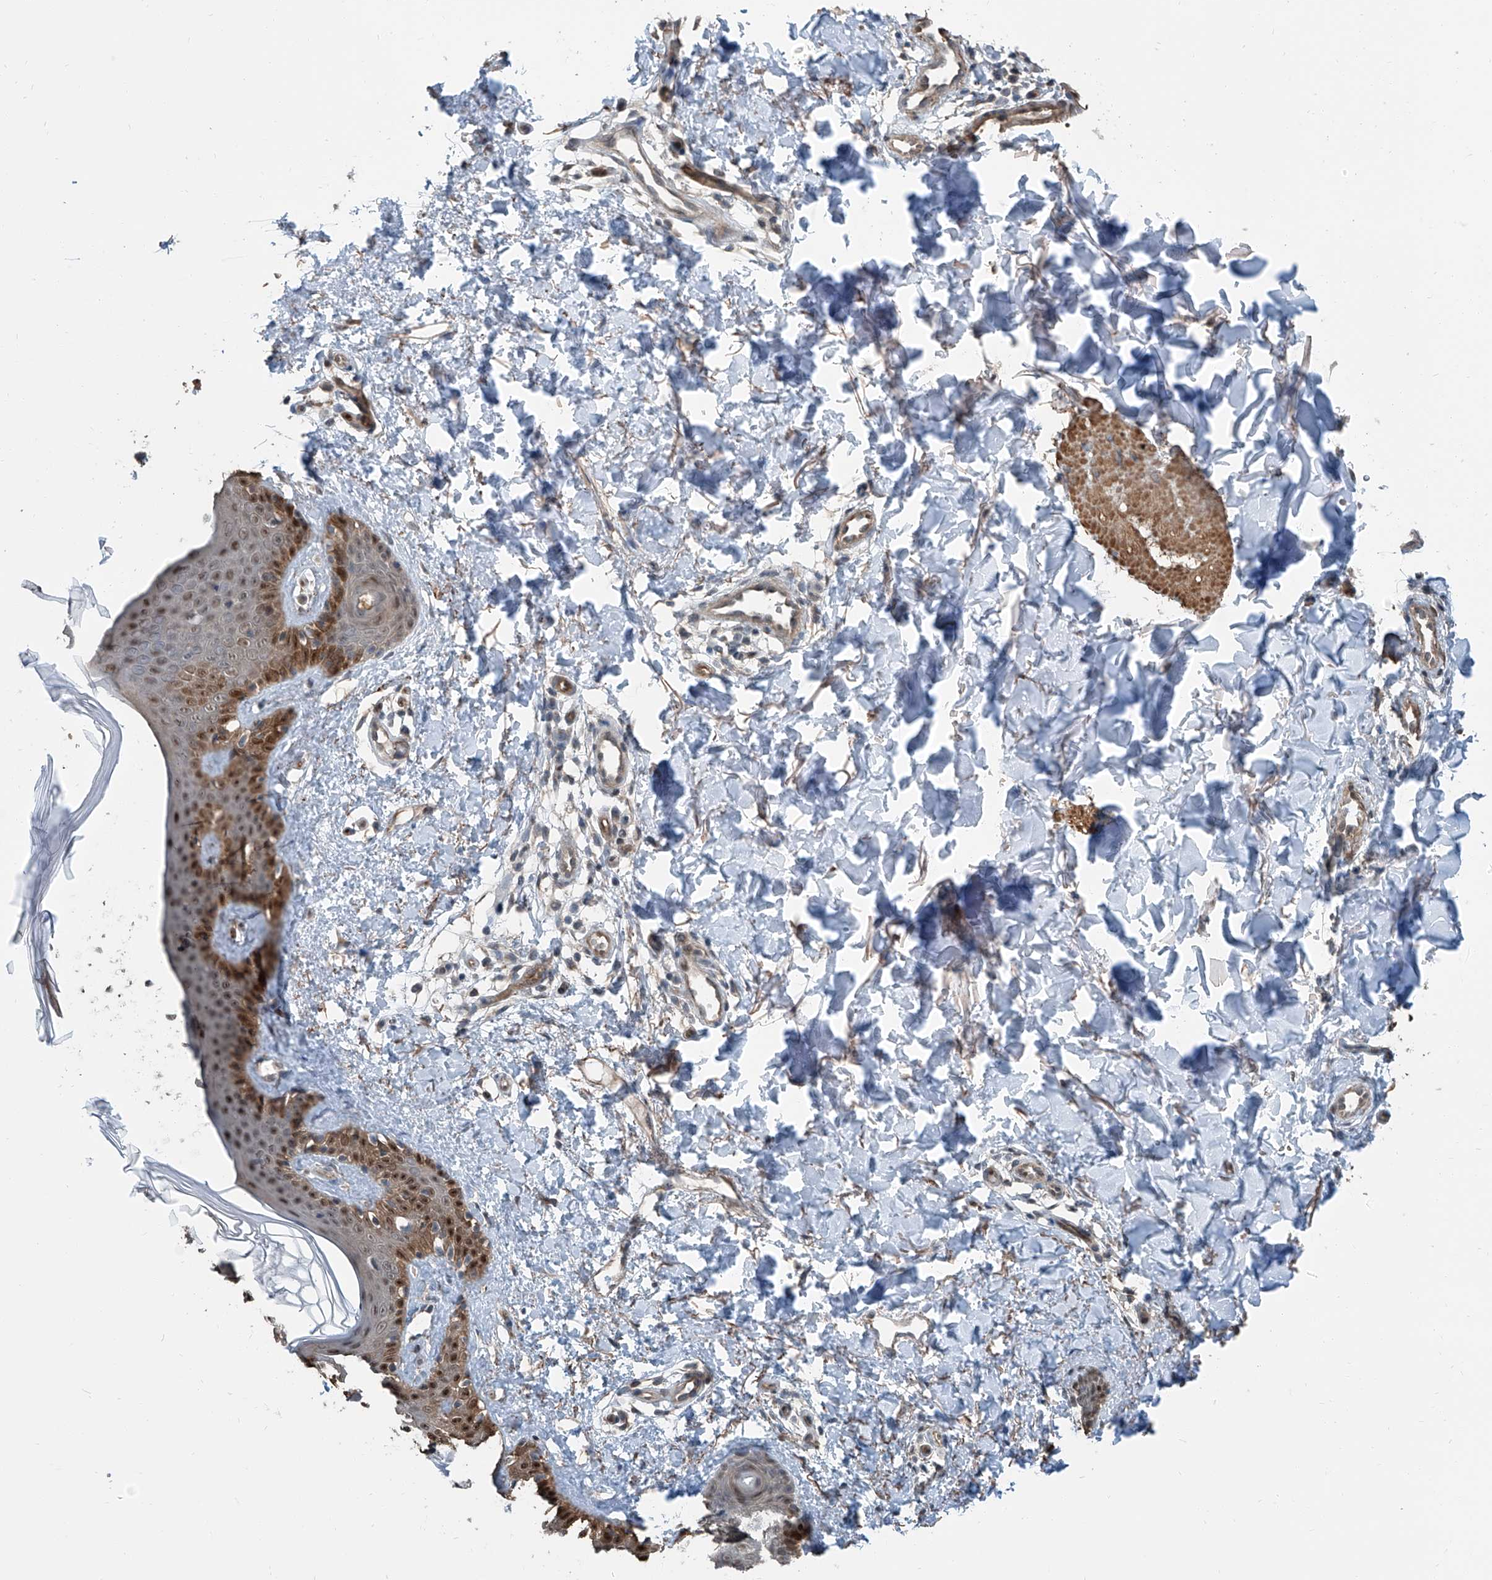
{"staining": {"intensity": "weak", "quantity": ">75%", "location": "cytoplasmic/membranous,nuclear"}, "tissue": "skin", "cell_type": "Fibroblasts", "image_type": "normal", "snomed": [{"axis": "morphology", "description": "Normal tissue, NOS"}, {"axis": "topography", "description": "Skin"}], "caption": "Immunohistochemistry micrograph of normal human skin stained for a protein (brown), which displays low levels of weak cytoplasmic/membranous,nuclear staining in approximately >75% of fibroblasts.", "gene": "HSPA6", "patient": {"sex": "male", "age": 37}}